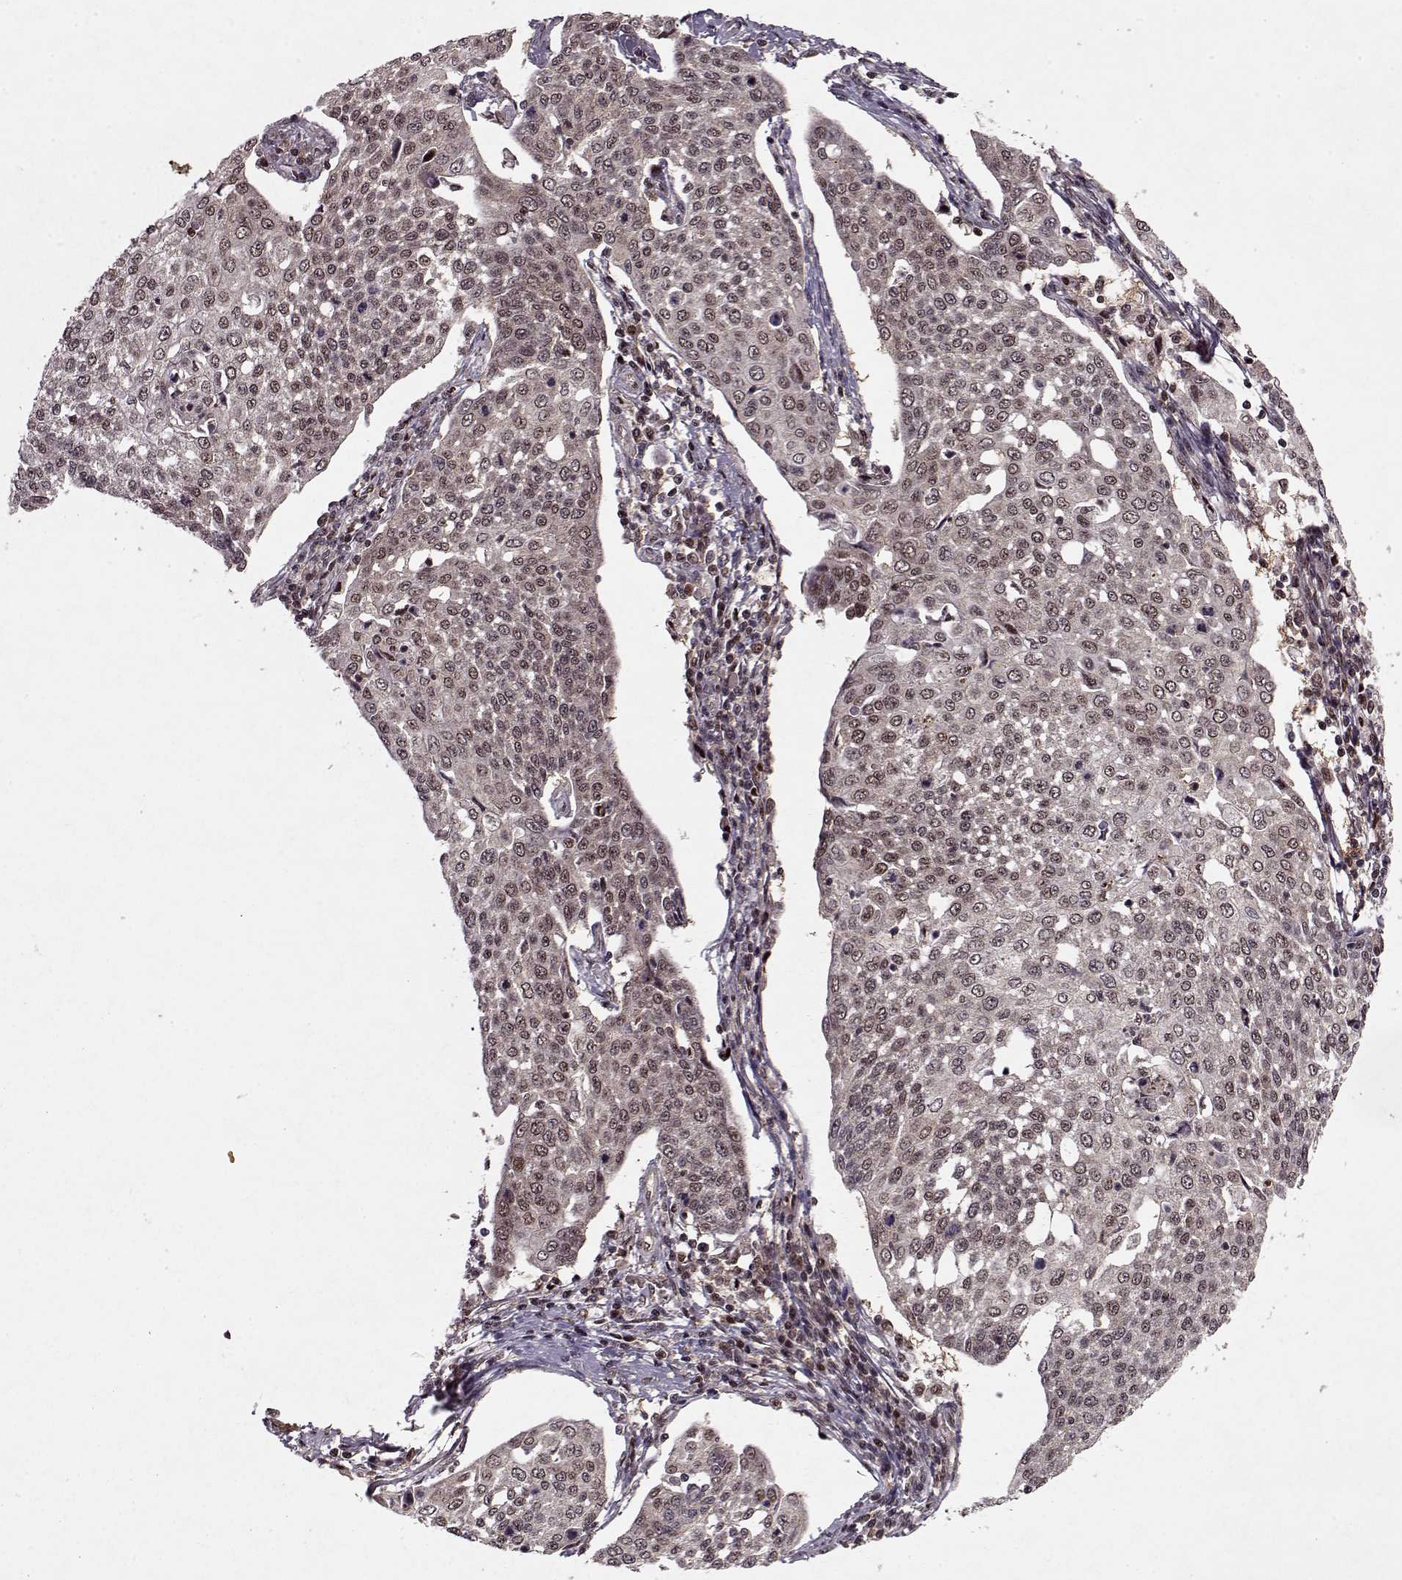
{"staining": {"intensity": "weak", "quantity": "<25%", "location": "nuclear"}, "tissue": "cervical cancer", "cell_type": "Tumor cells", "image_type": "cancer", "snomed": [{"axis": "morphology", "description": "Squamous cell carcinoma, NOS"}, {"axis": "topography", "description": "Cervix"}], "caption": "Immunohistochemical staining of human squamous cell carcinoma (cervical) displays no significant expression in tumor cells. (Immunohistochemistry, brightfield microscopy, high magnification).", "gene": "PSMA7", "patient": {"sex": "female", "age": 34}}